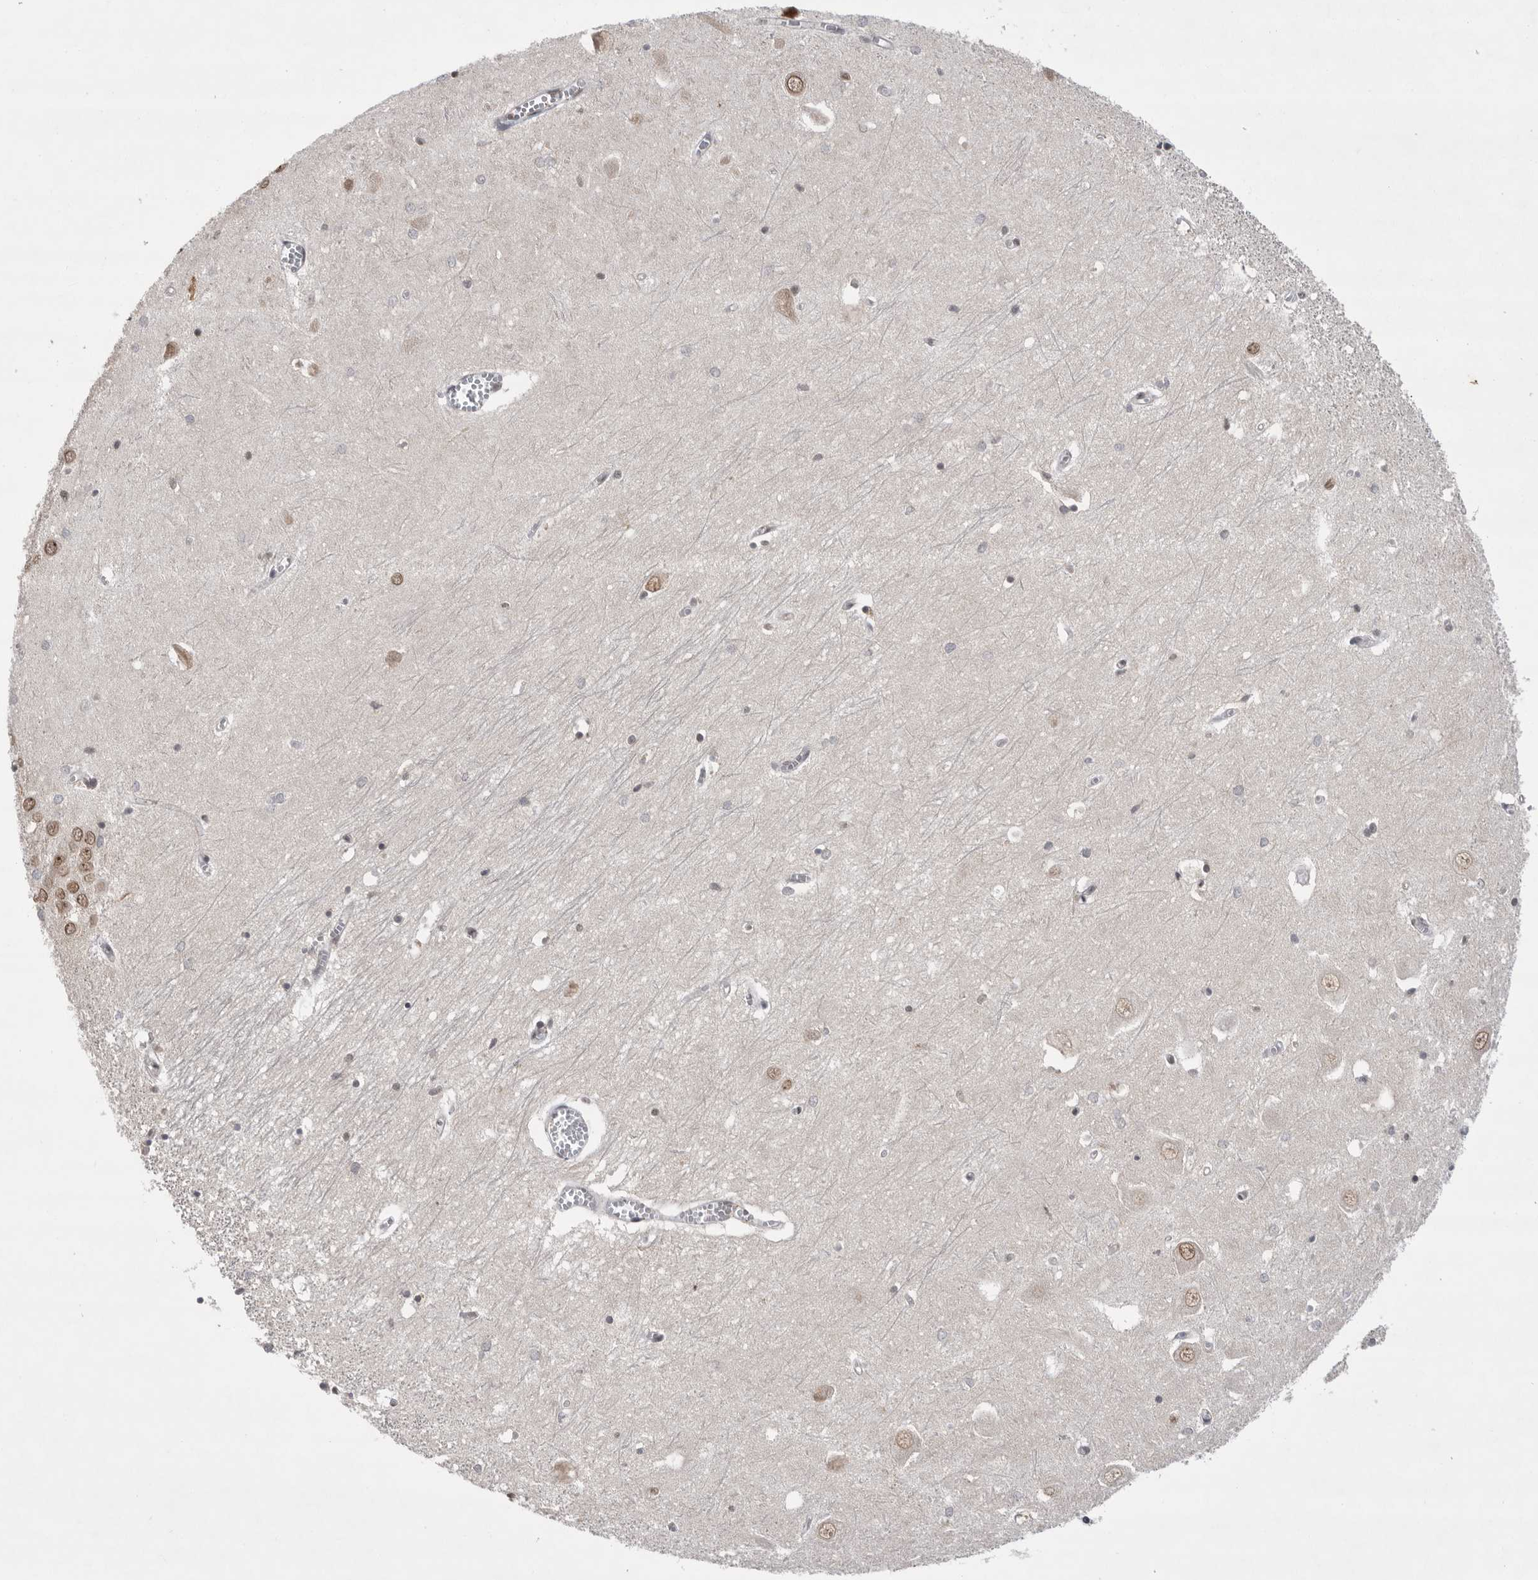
{"staining": {"intensity": "weak", "quantity": "<25%", "location": "nuclear"}, "tissue": "hippocampus", "cell_type": "Glial cells", "image_type": "normal", "snomed": [{"axis": "morphology", "description": "Normal tissue, NOS"}, {"axis": "topography", "description": "Hippocampus"}], "caption": "Immunohistochemistry (IHC) histopathology image of normal human hippocampus stained for a protein (brown), which shows no staining in glial cells. (Immunohistochemistry (IHC), brightfield microscopy, high magnification).", "gene": "ZNF830", "patient": {"sex": "male", "age": 70}}